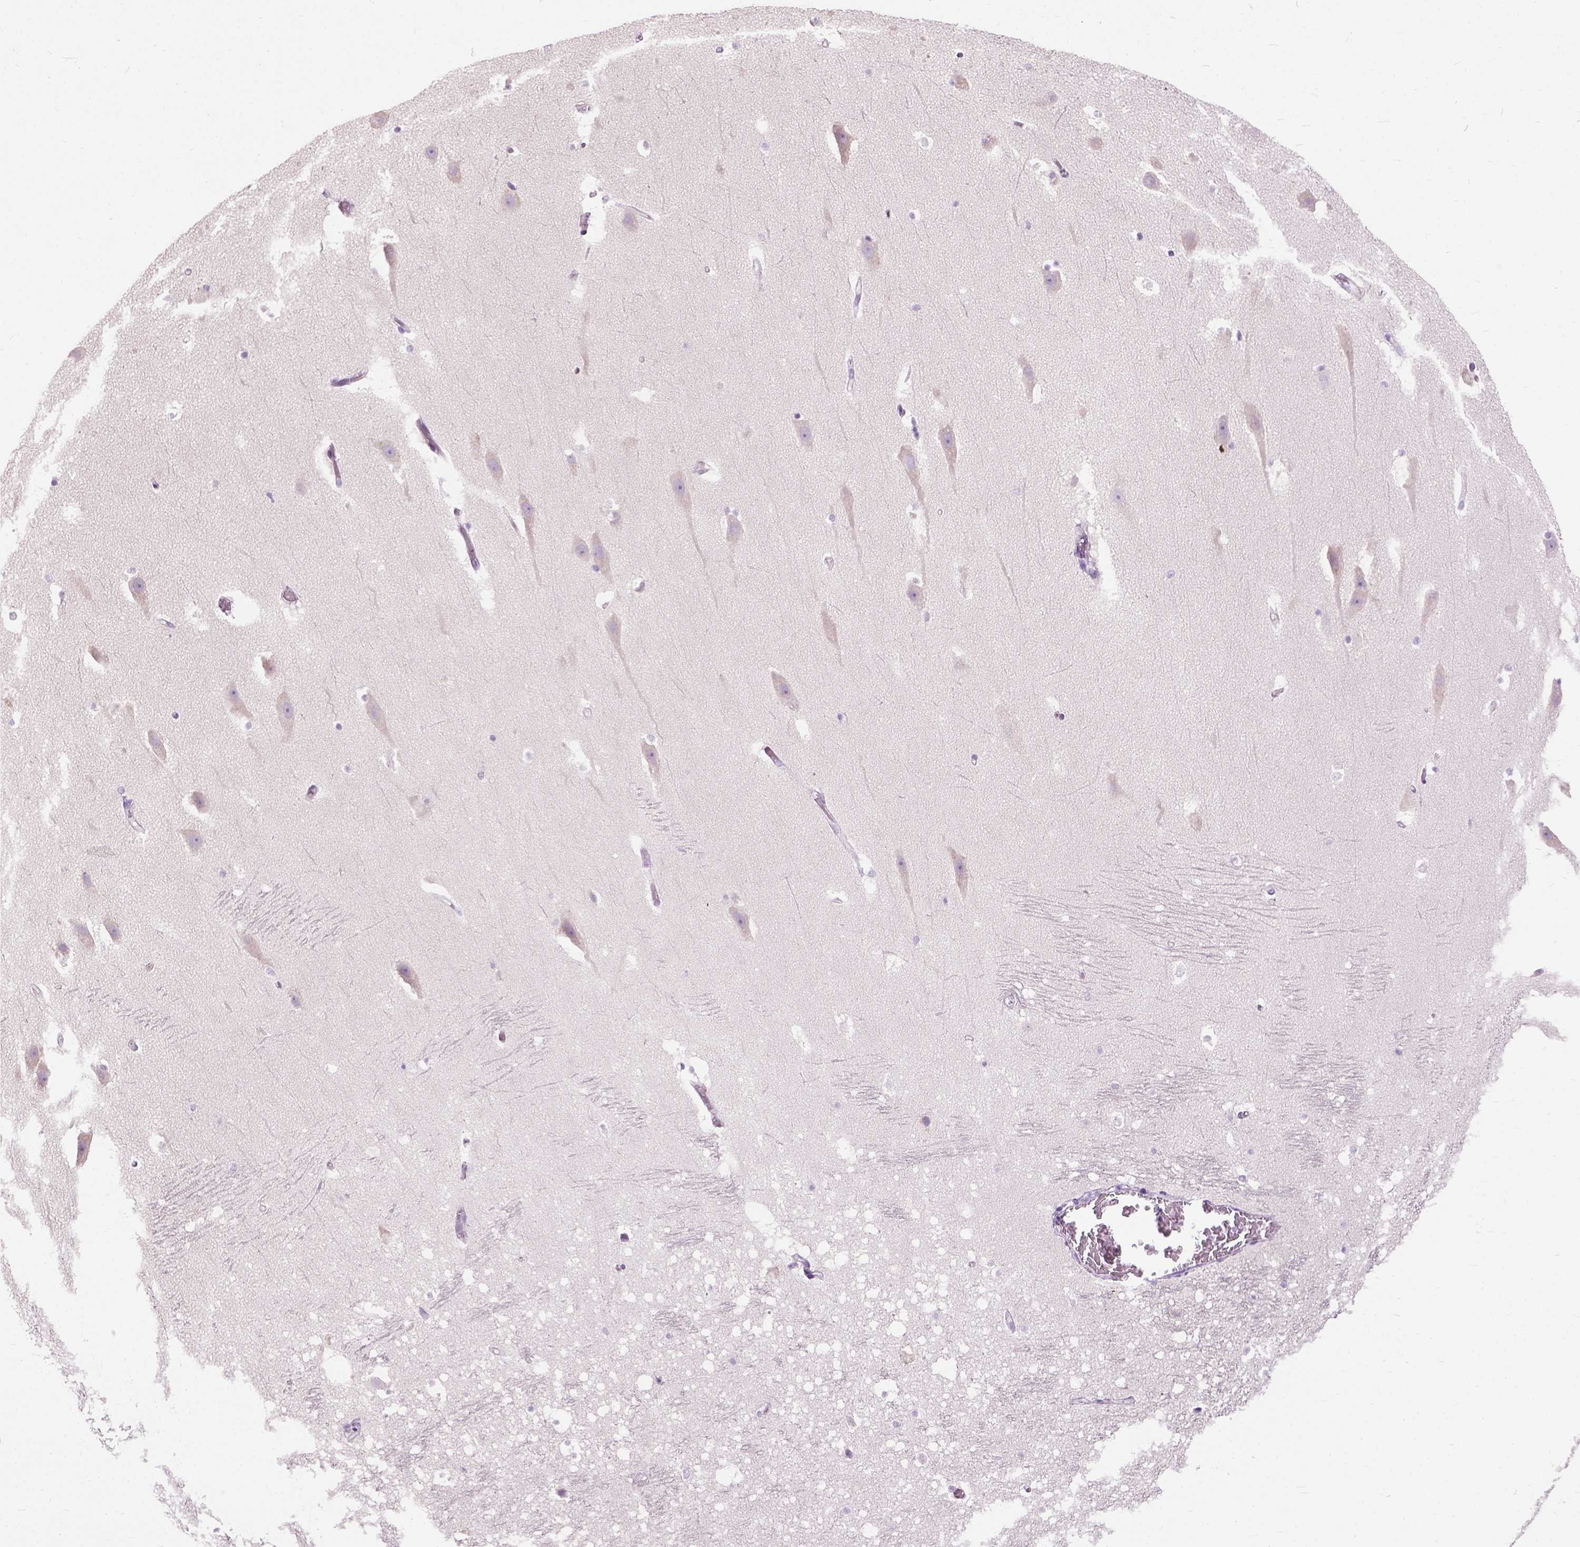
{"staining": {"intensity": "negative", "quantity": "none", "location": "none"}, "tissue": "hippocampus", "cell_type": "Glial cells", "image_type": "normal", "snomed": [{"axis": "morphology", "description": "Normal tissue, NOS"}, {"axis": "topography", "description": "Hippocampus"}], "caption": "Immunohistochemical staining of benign human hippocampus reveals no significant expression in glial cells.", "gene": "TRIM72", "patient": {"sex": "male", "age": 26}}